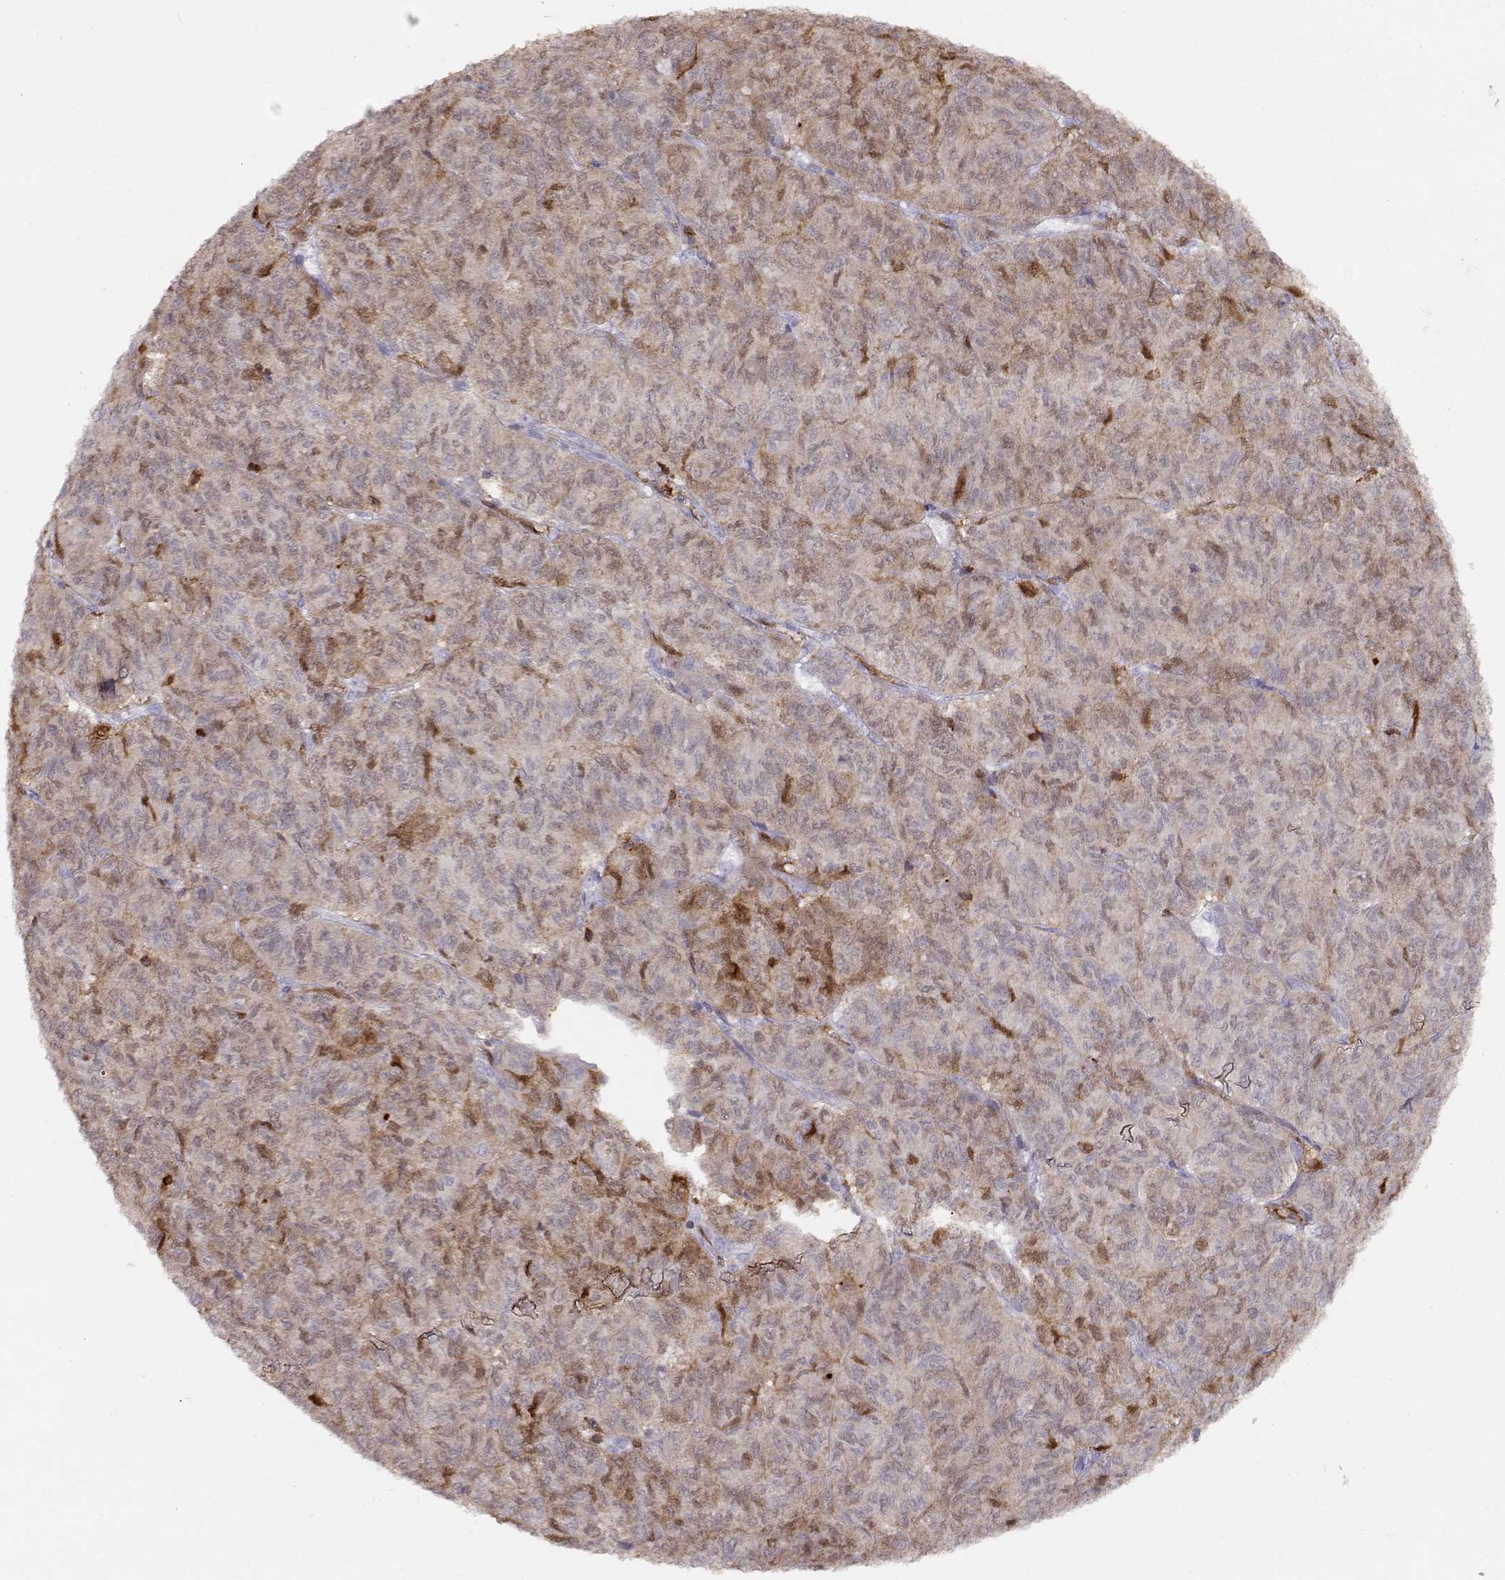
{"staining": {"intensity": "weak", "quantity": "25%-75%", "location": "cytoplasmic/membranous"}, "tissue": "ovarian cancer", "cell_type": "Tumor cells", "image_type": "cancer", "snomed": [{"axis": "morphology", "description": "Carcinoma, endometroid"}, {"axis": "topography", "description": "Ovary"}], "caption": "Immunohistochemistry photomicrograph of neoplastic tissue: endometroid carcinoma (ovarian) stained using immunohistochemistry (IHC) displays low levels of weak protein expression localized specifically in the cytoplasmic/membranous of tumor cells, appearing as a cytoplasmic/membranous brown color.", "gene": "PNP", "patient": {"sex": "female", "age": 80}}